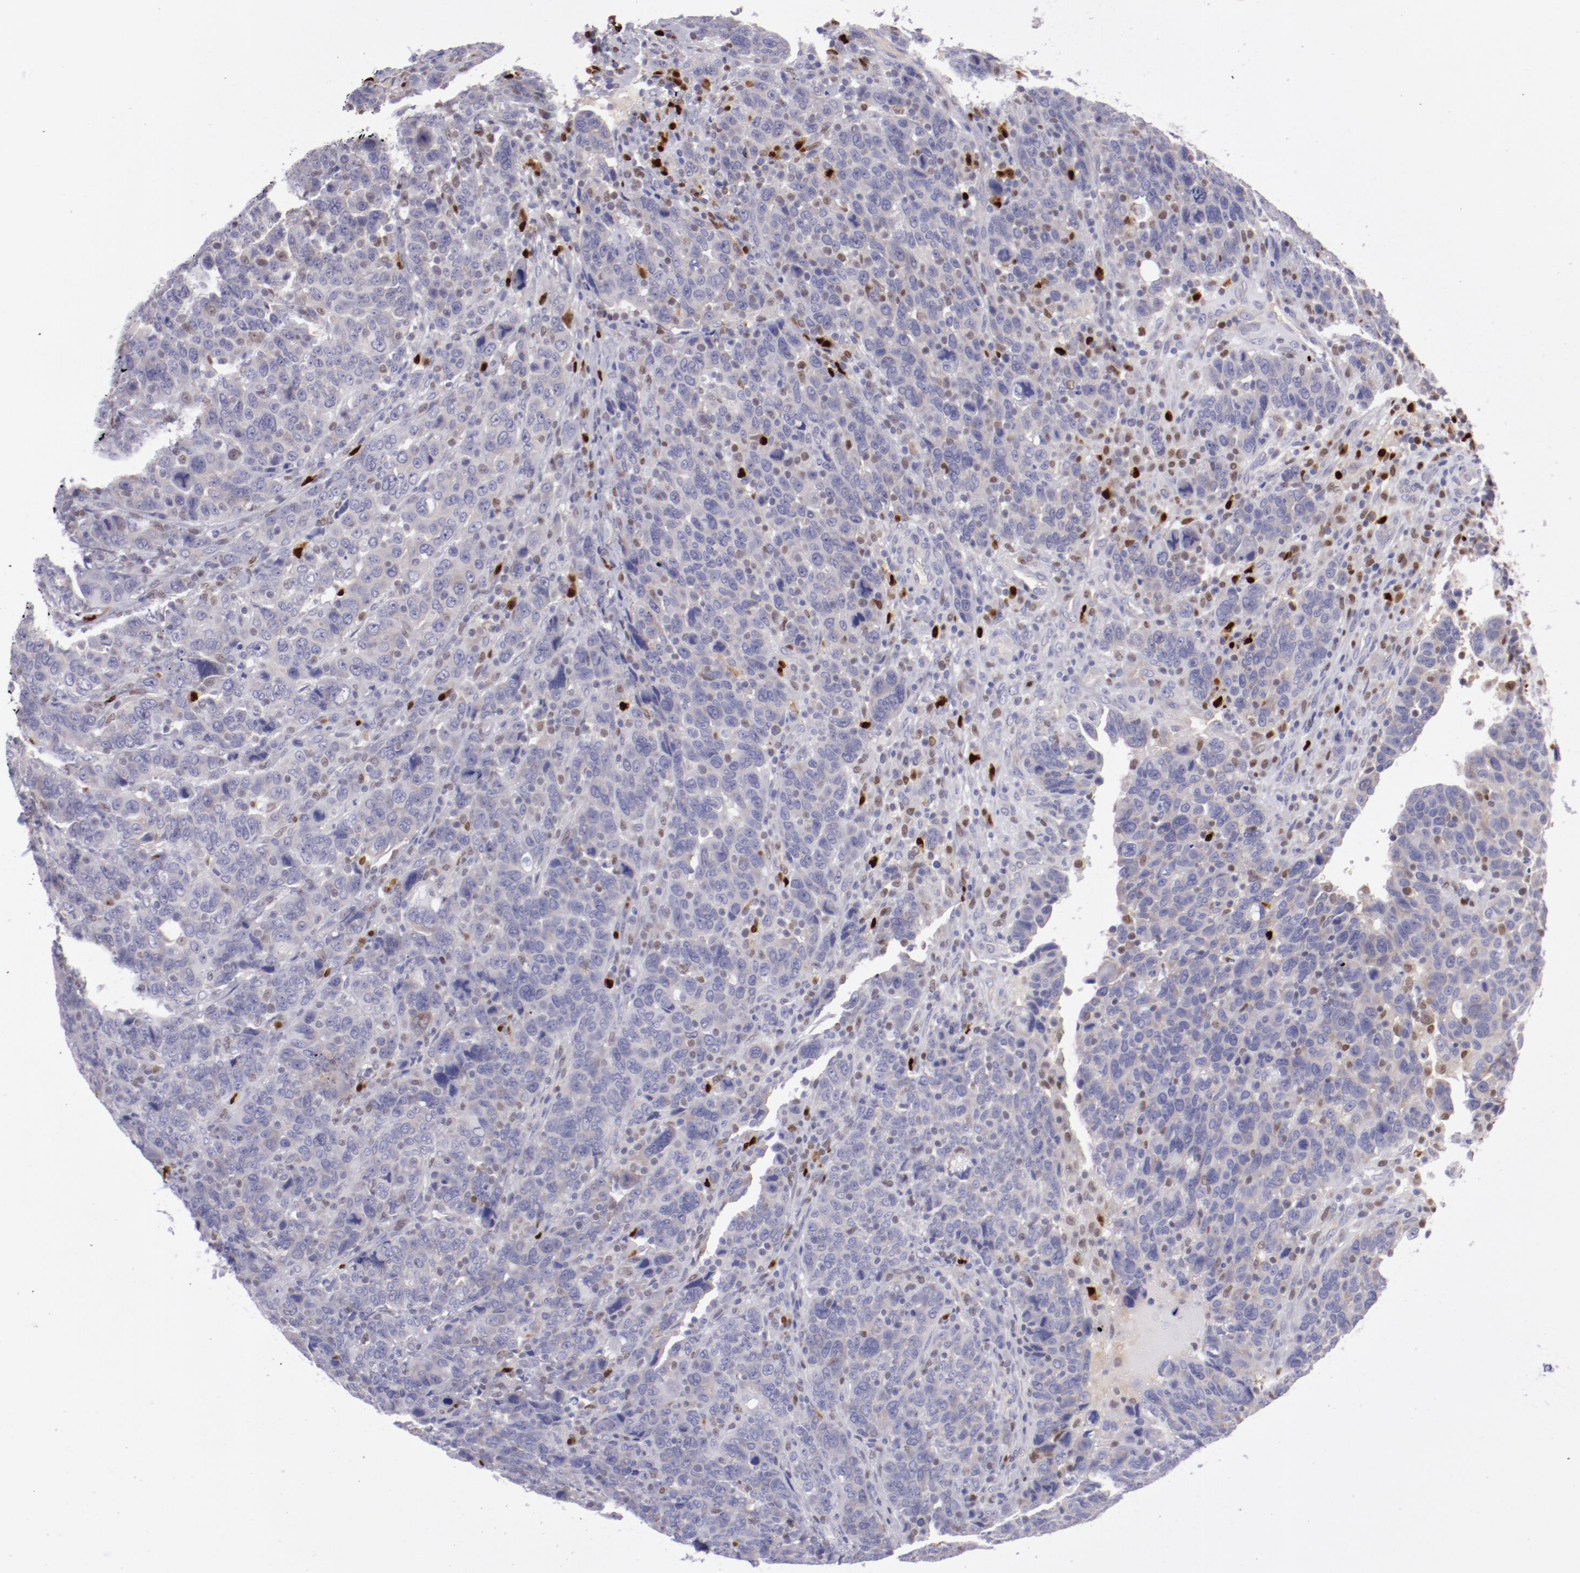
{"staining": {"intensity": "negative", "quantity": "none", "location": "none"}, "tissue": "breast cancer", "cell_type": "Tumor cells", "image_type": "cancer", "snomed": [{"axis": "morphology", "description": "Duct carcinoma"}, {"axis": "topography", "description": "Breast"}], "caption": "IHC of human breast cancer displays no positivity in tumor cells.", "gene": "IRF8", "patient": {"sex": "female", "age": 37}}